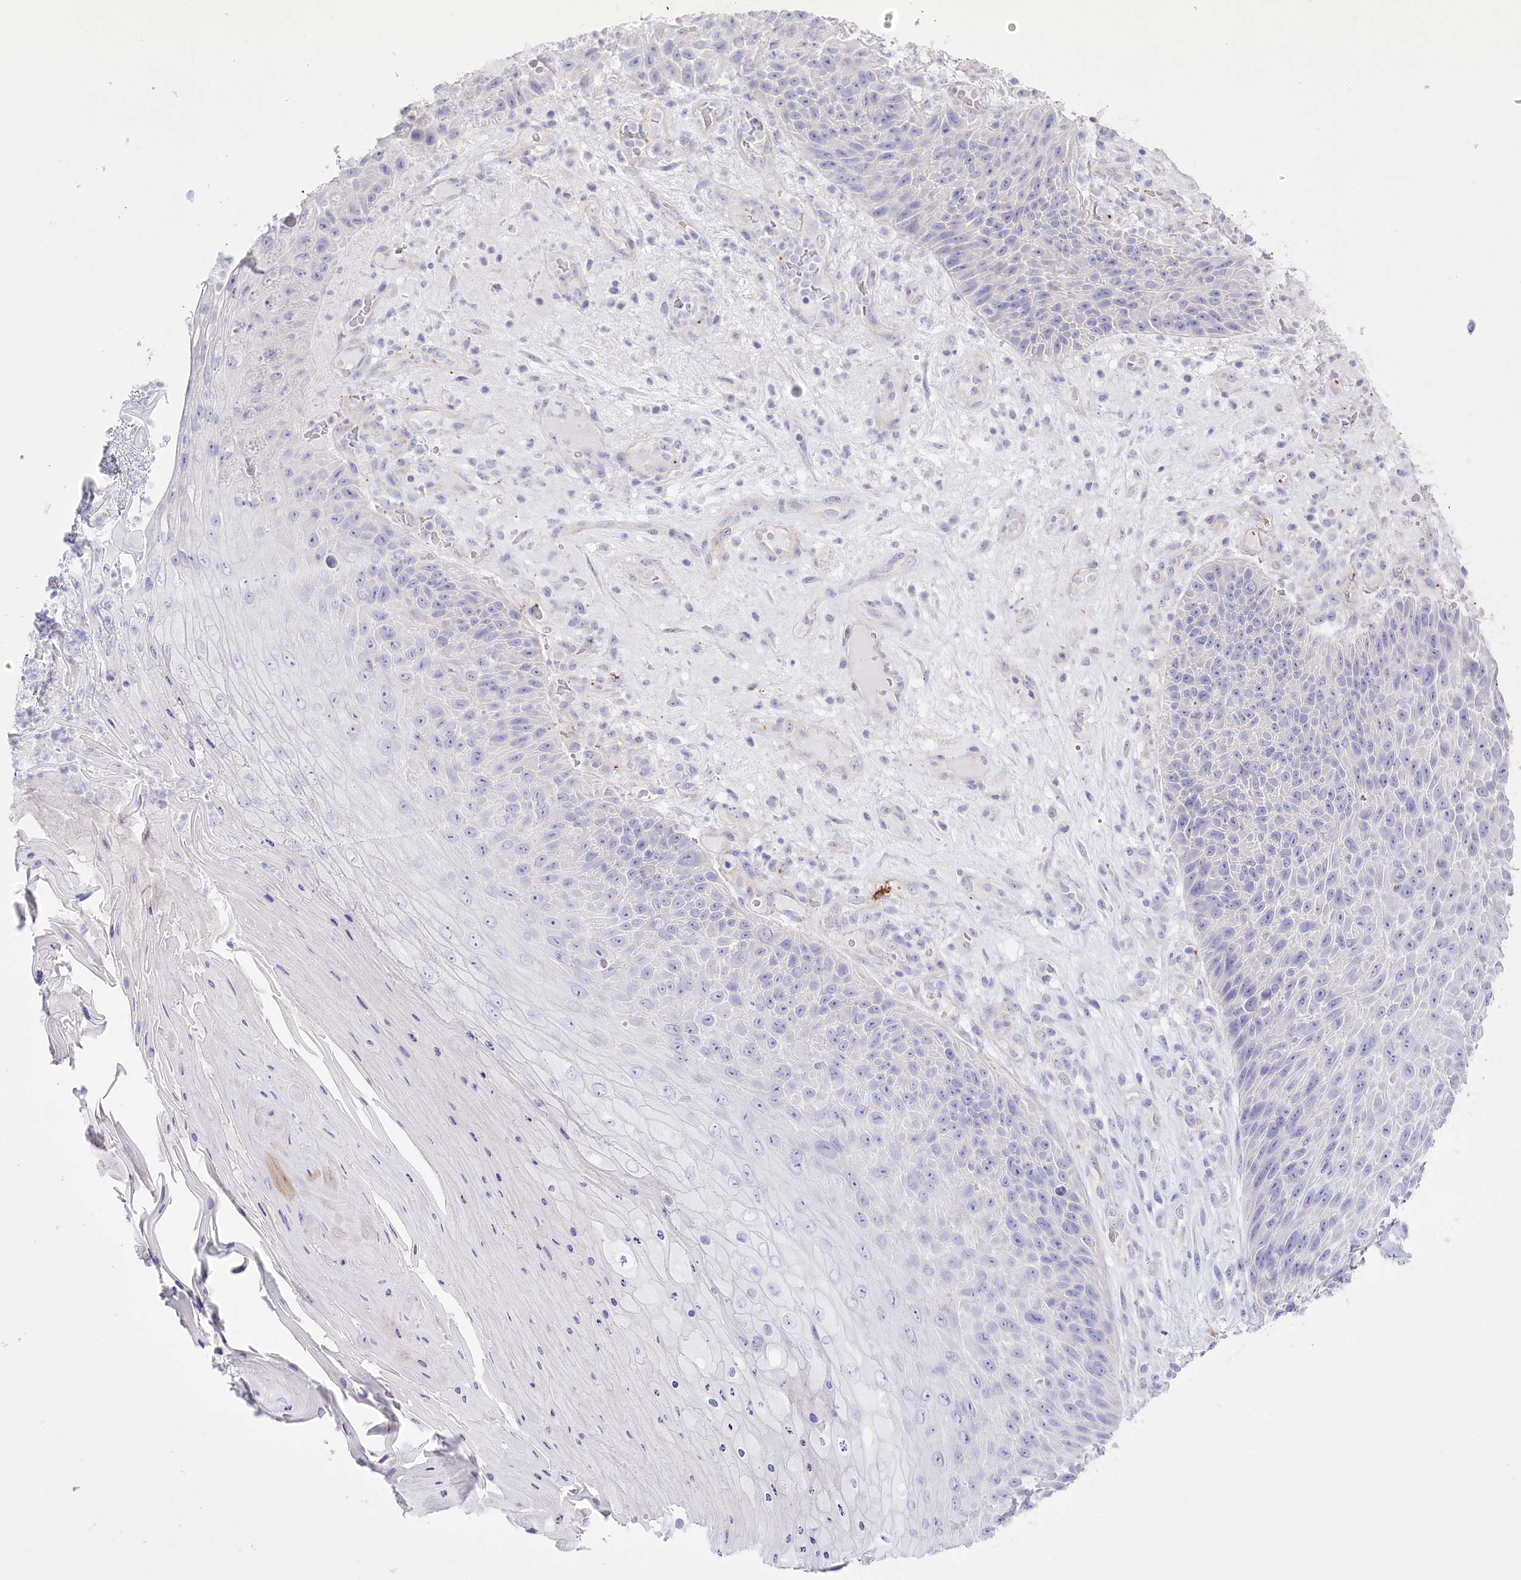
{"staining": {"intensity": "negative", "quantity": "none", "location": "none"}, "tissue": "skin cancer", "cell_type": "Tumor cells", "image_type": "cancer", "snomed": [{"axis": "morphology", "description": "Squamous cell carcinoma, NOS"}, {"axis": "topography", "description": "Skin"}], "caption": "Skin cancer (squamous cell carcinoma) was stained to show a protein in brown. There is no significant expression in tumor cells.", "gene": "SLC39A10", "patient": {"sex": "female", "age": 88}}